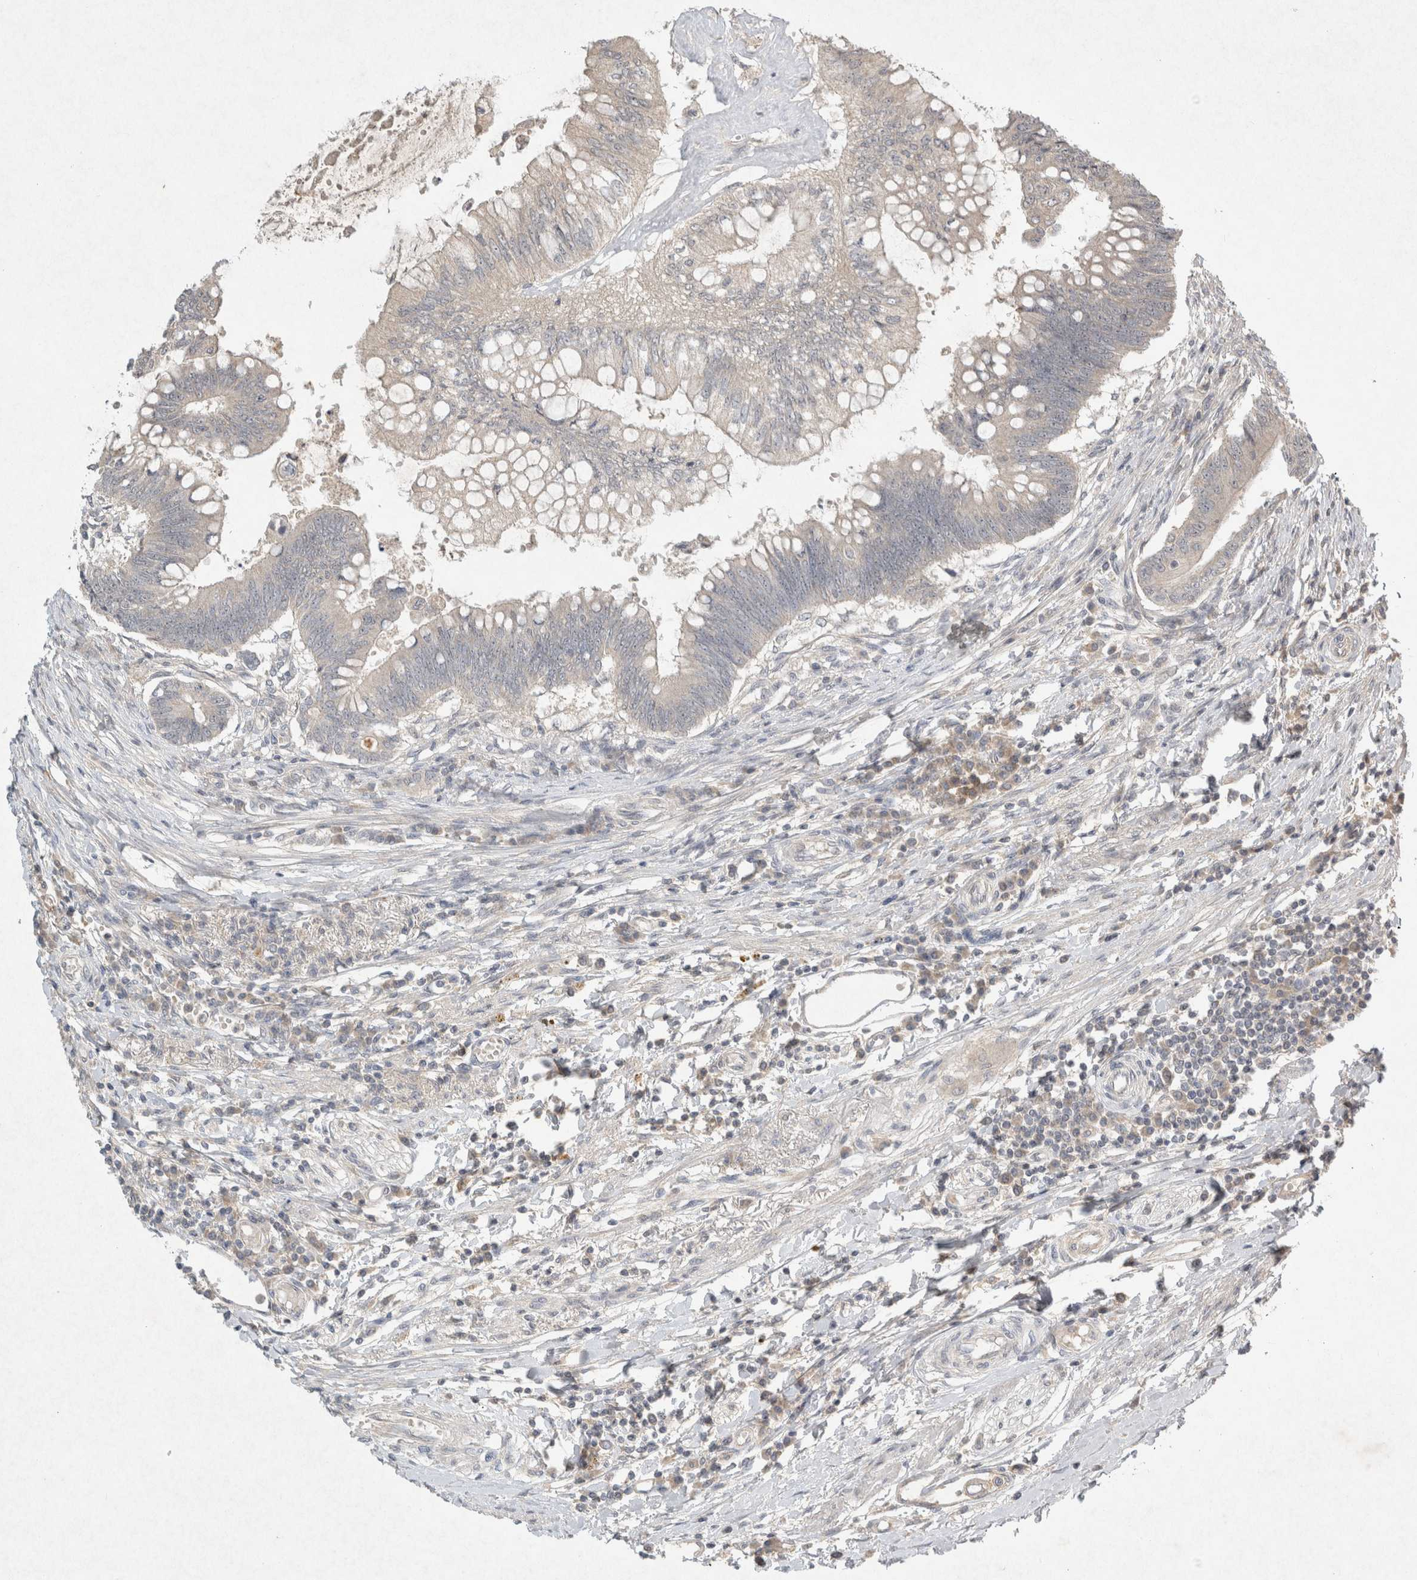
{"staining": {"intensity": "negative", "quantity": "none", "location": "none"}, "tissue": "colorectal cancer", "cell_type": "Tumor cells", "image_type": "cancer", "snomed": [{"axis": "morphology", "description": "Adenoma, NOS"}, {"axis": "morphology", "description": "Adenocarcinoma, NOS"}, {"axis": "topography", "description": "Colon"}], "caption": "DAB immunohistochemical staining of colorectal cancer (adenocarcinoma) displays no significant expression in tumor cells.", "gene": "LOXL2", "patient": {"sex": "male", "age": 79}}